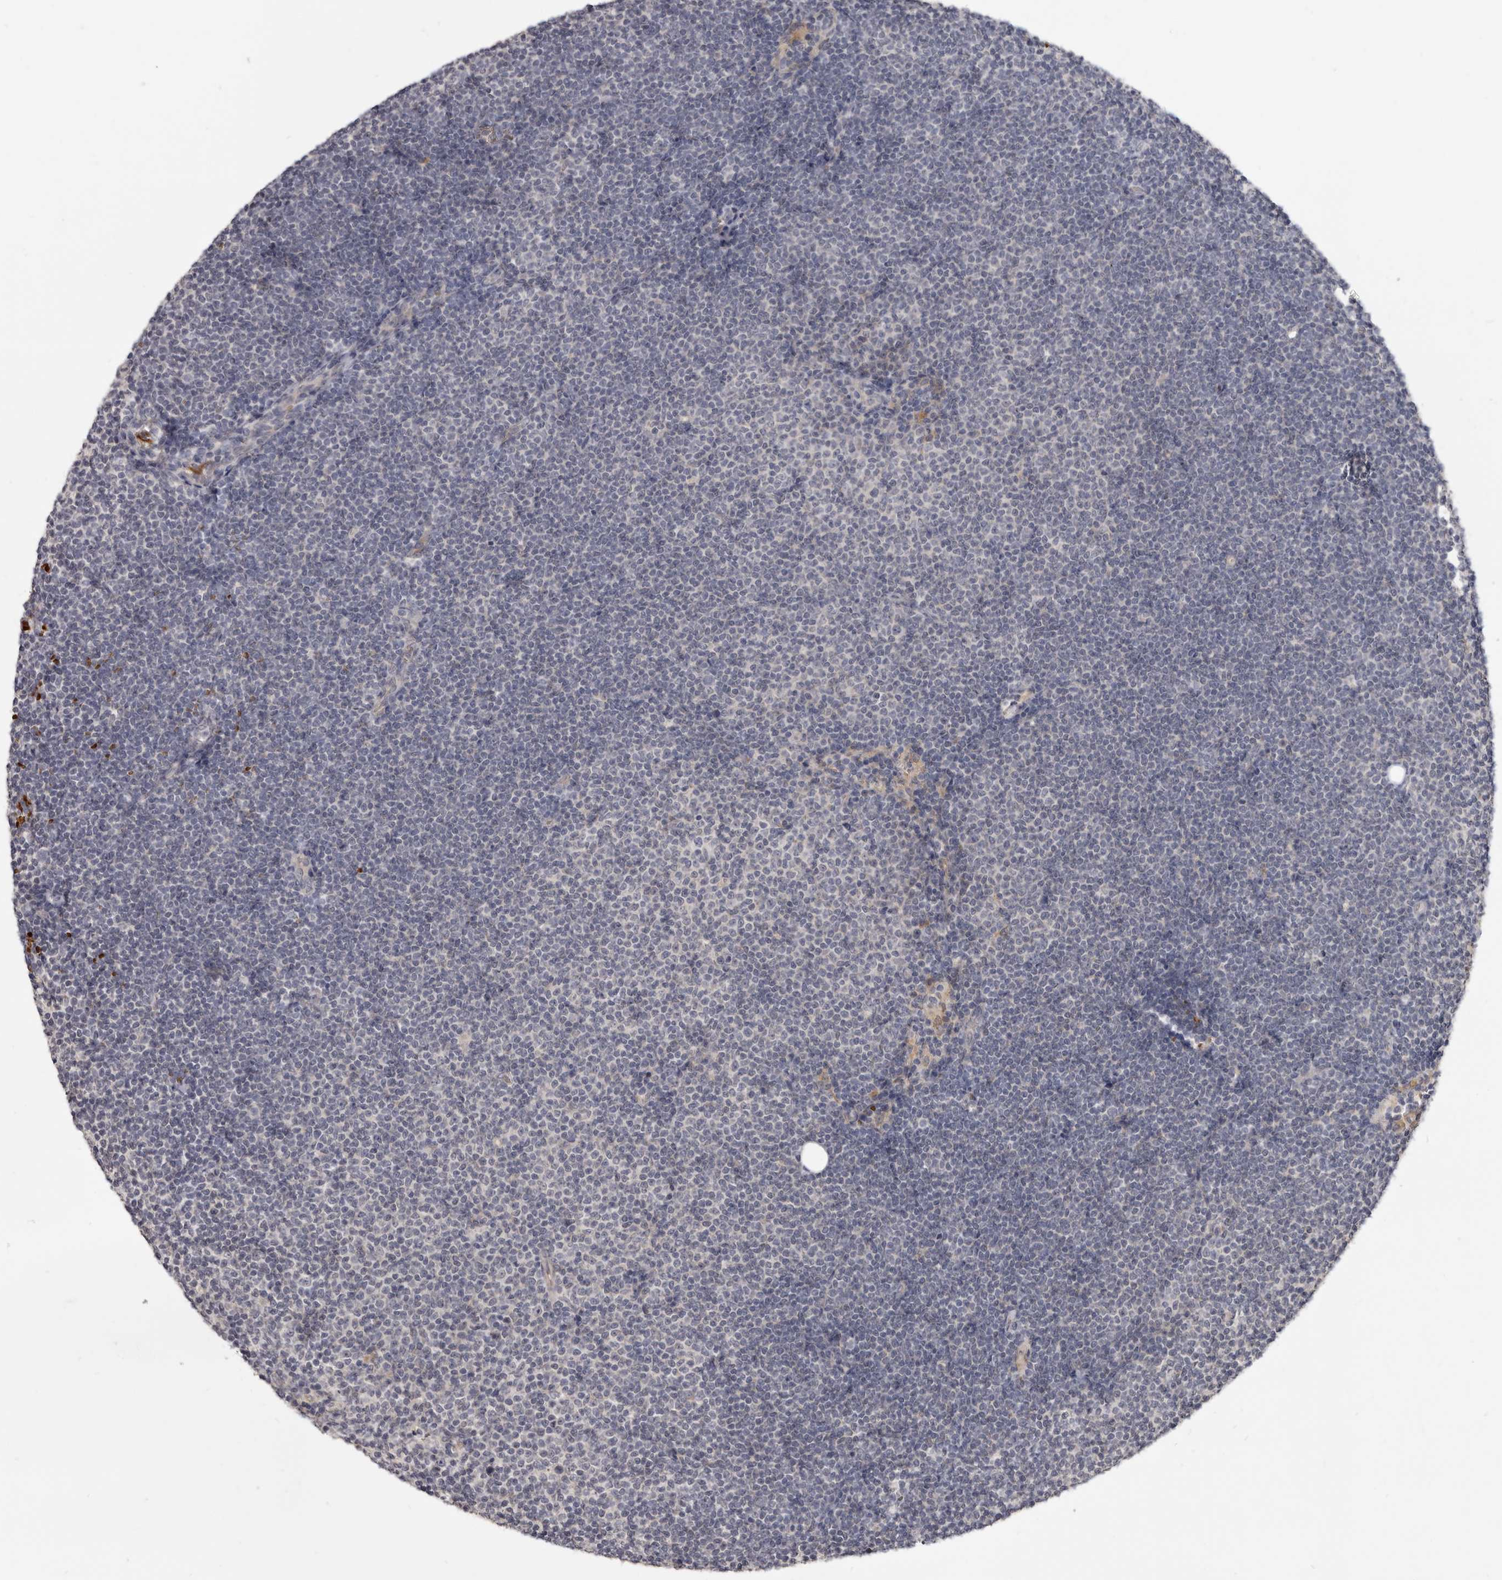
{"staining": {"intensity": "negative", "quantity": "none", "location": "none"}, "tissue": "lymphoma", "cell_type": "Tumor cells", "image_type": "cancer", "snomed": [{"axis": "morphology", "description": "Malignant lymphoma, non-Hodgkin's type, Low grade"}, {"axis": "topography", "description": "Lymph node"}], "caption": "The histopathology image displays no significant positivity in tumor cells of malignant lymphoma, non-Hodgkin's type (low-grade).", "gene": "NENF", "patient": {"sex": "female", "age": 53}}